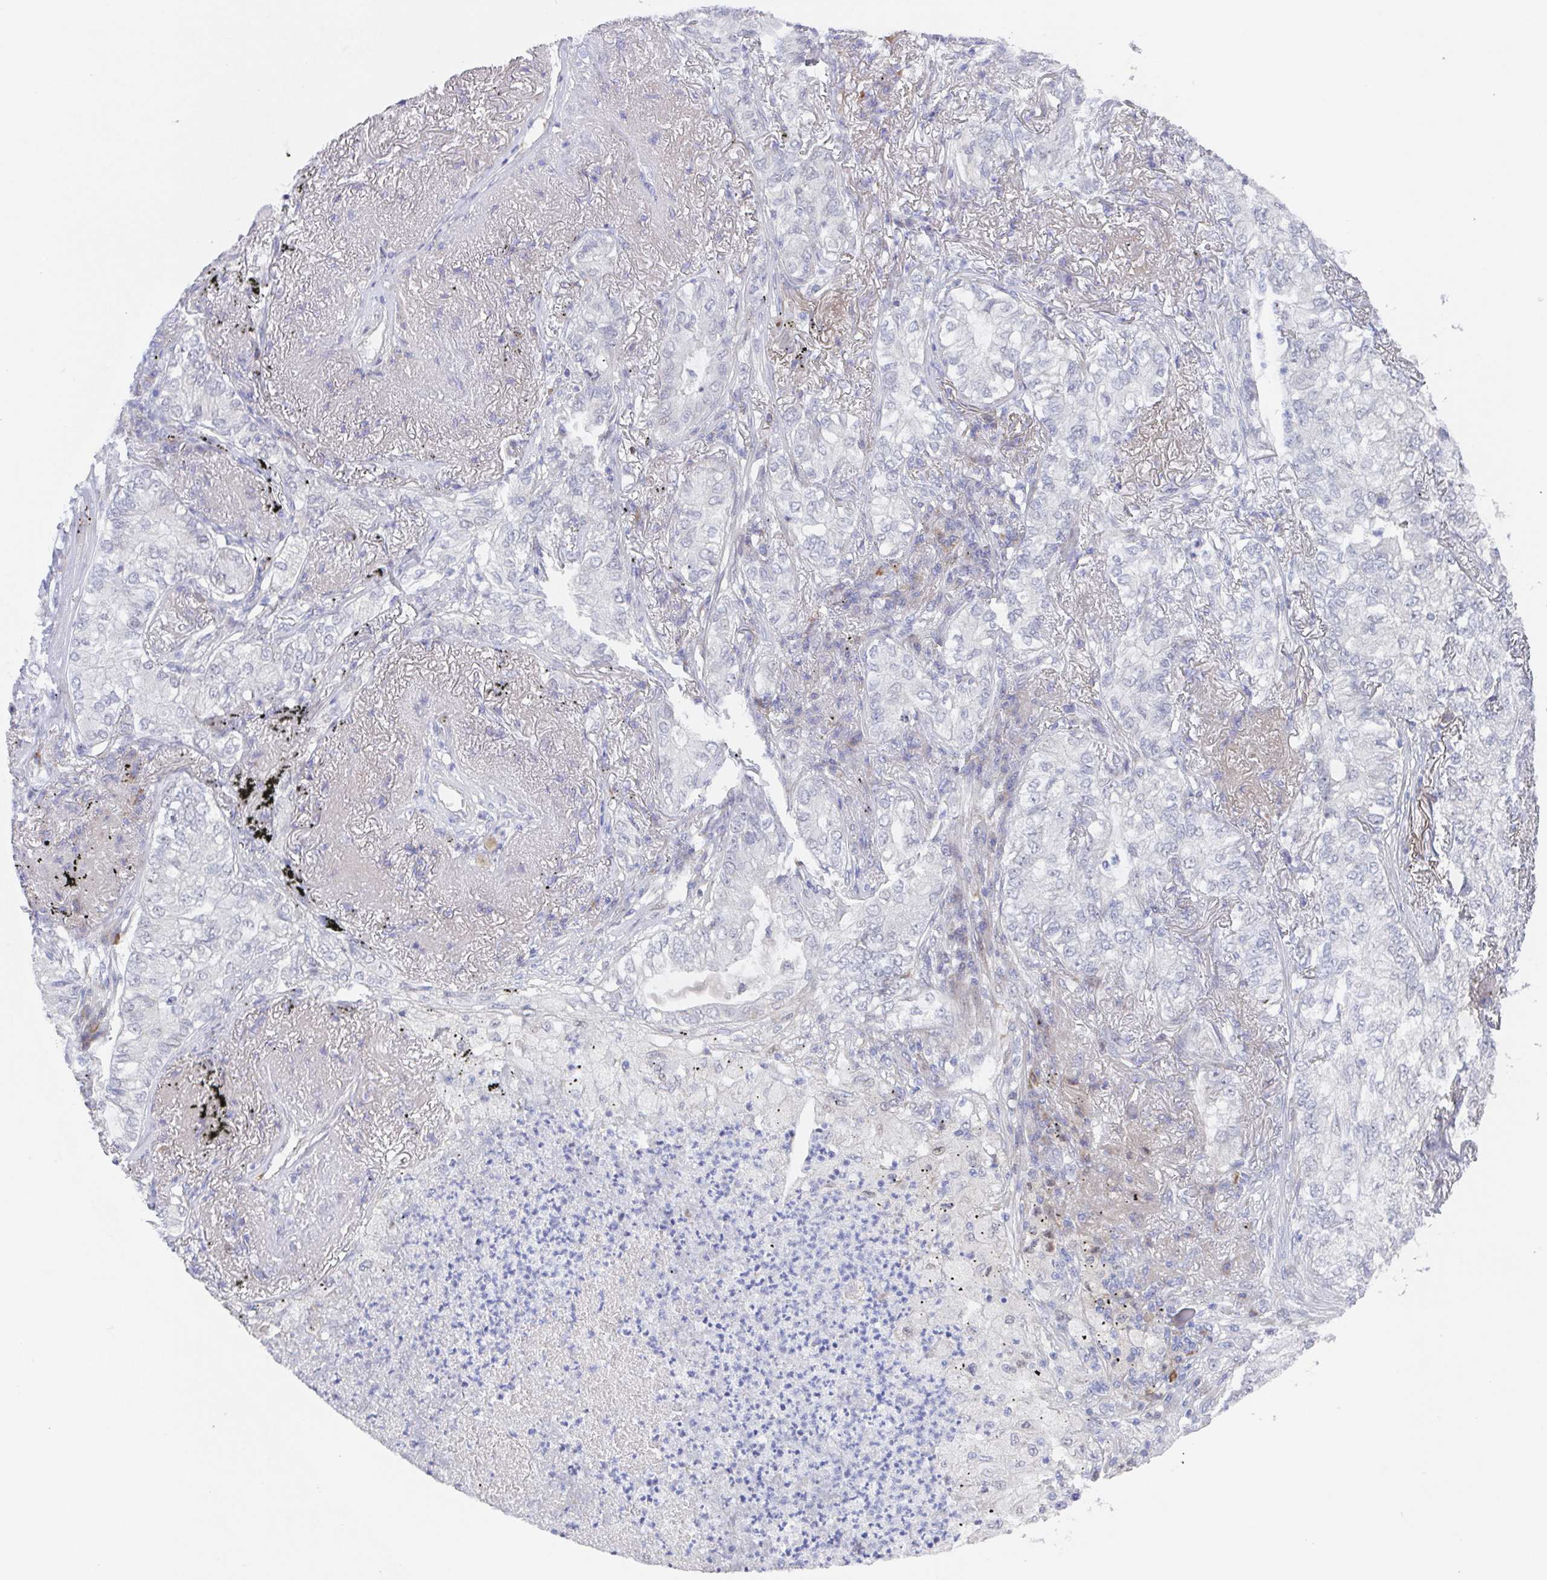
{"staining": {"intensity": "negative", "quantity": "none", "location": "none"}, "tissue": "lung cancer", "cell_type": "Tumor cells", "image_type": "cancer", "snomed": [{"axis": "morphology", "description": "Adenocarcinoma, NOS"}, {"axis": "topography", "description": "Lung"}], "caption": "The histopathology image reveals no significant positivity in tumor cells of adenocarcinoma (lung). (DAB immunohistochemistry (IHC) visualized using brightfield microscopy, high magnification).", "gene": "POU2F3", "patient": {"sex": "female", "age": 73}}